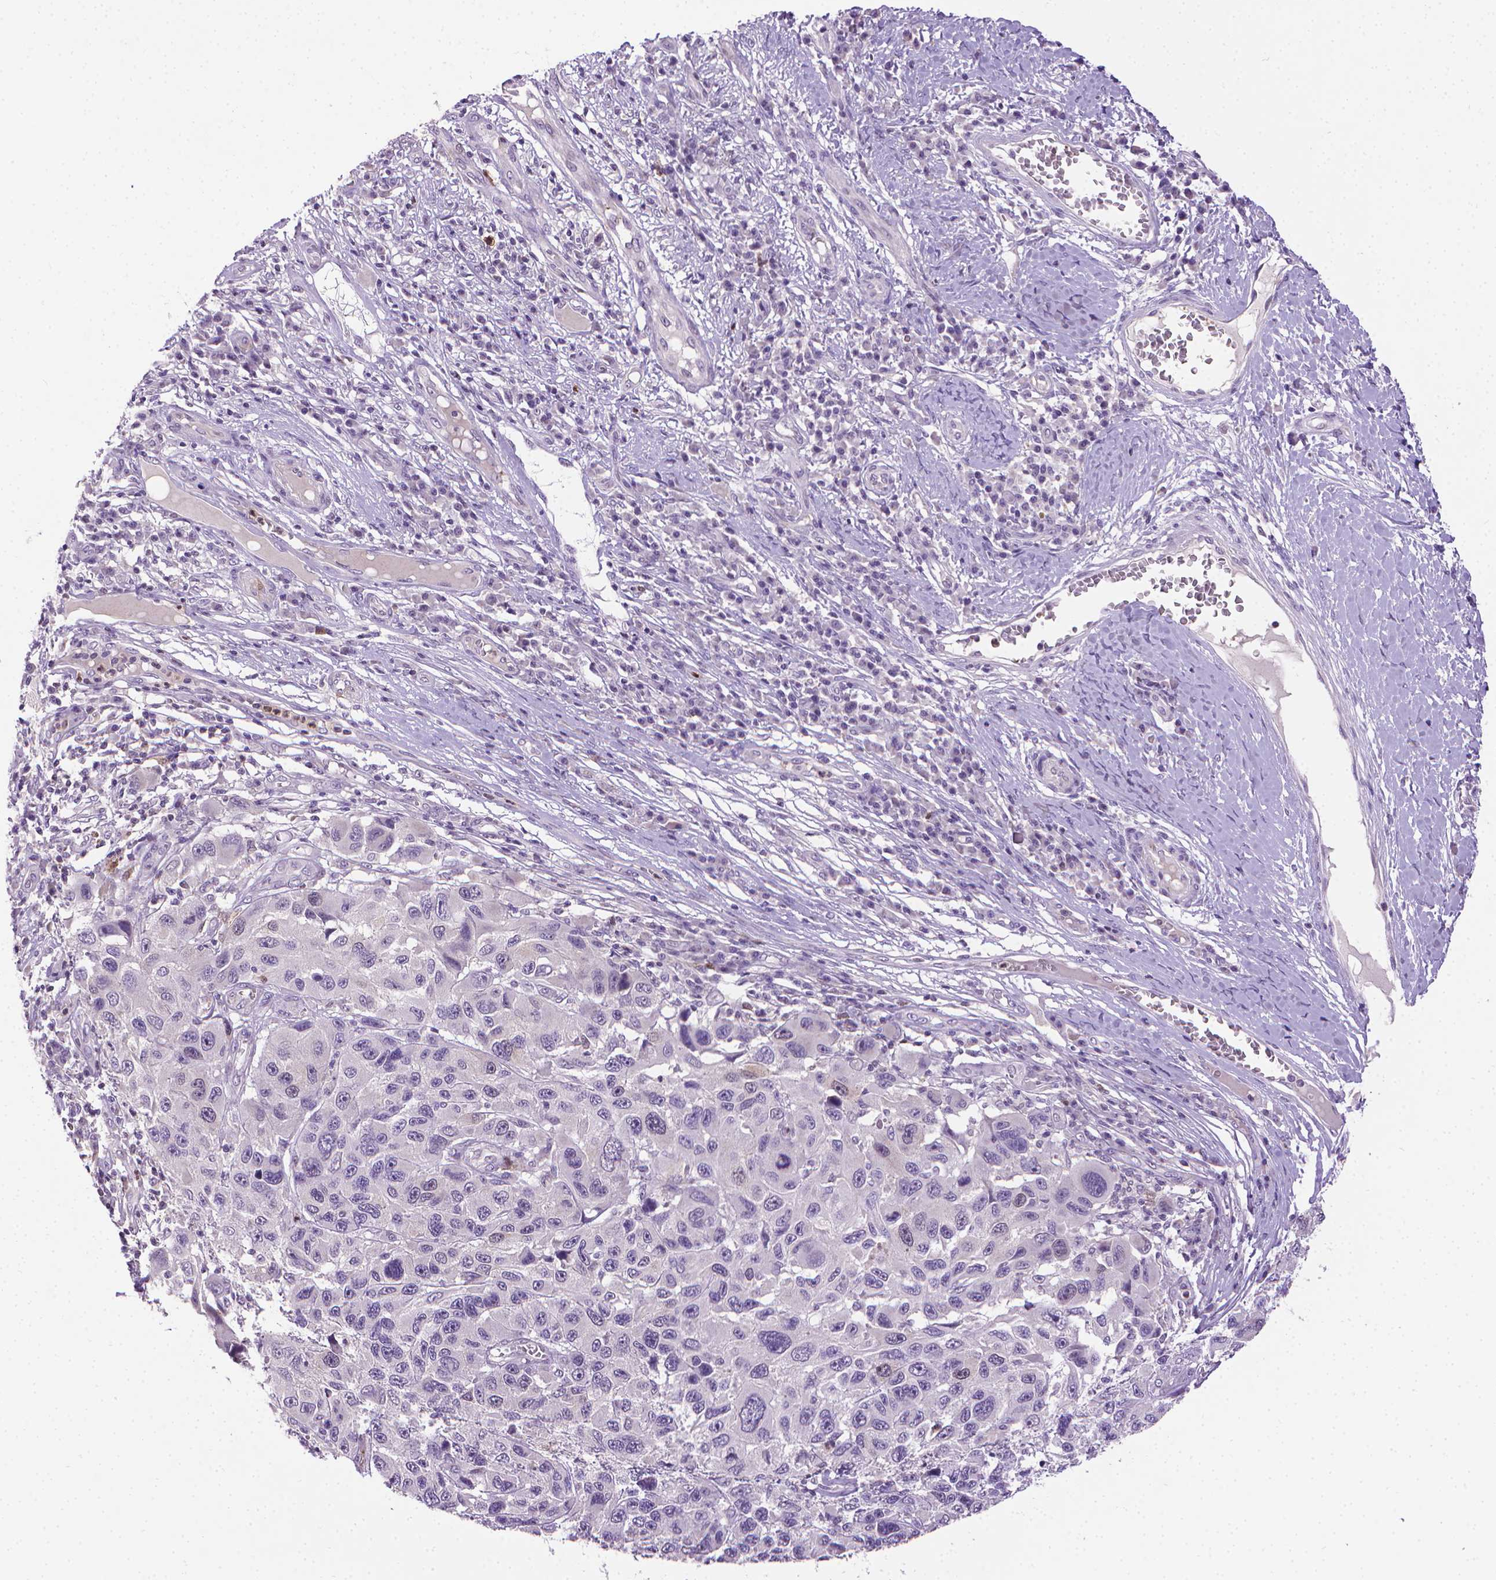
{"staining": {"intensity": "negative", "quantity": "none", "location": "none"}, "tissue": "melanoma", "cell_type": "Tumor cells", "image_type": "cancer", "snomed": [{"axis": "morphology", "description": "Malignant melanoma, NOS"}, {"axis": "topography", "description": "Skin"}], "caption": "This is an immunohistochemistry micrograph of melanoma. There is no staining in tumor cells.", "gene": "CDKN2D", "patient": {"sex": "male", "age": 53}}